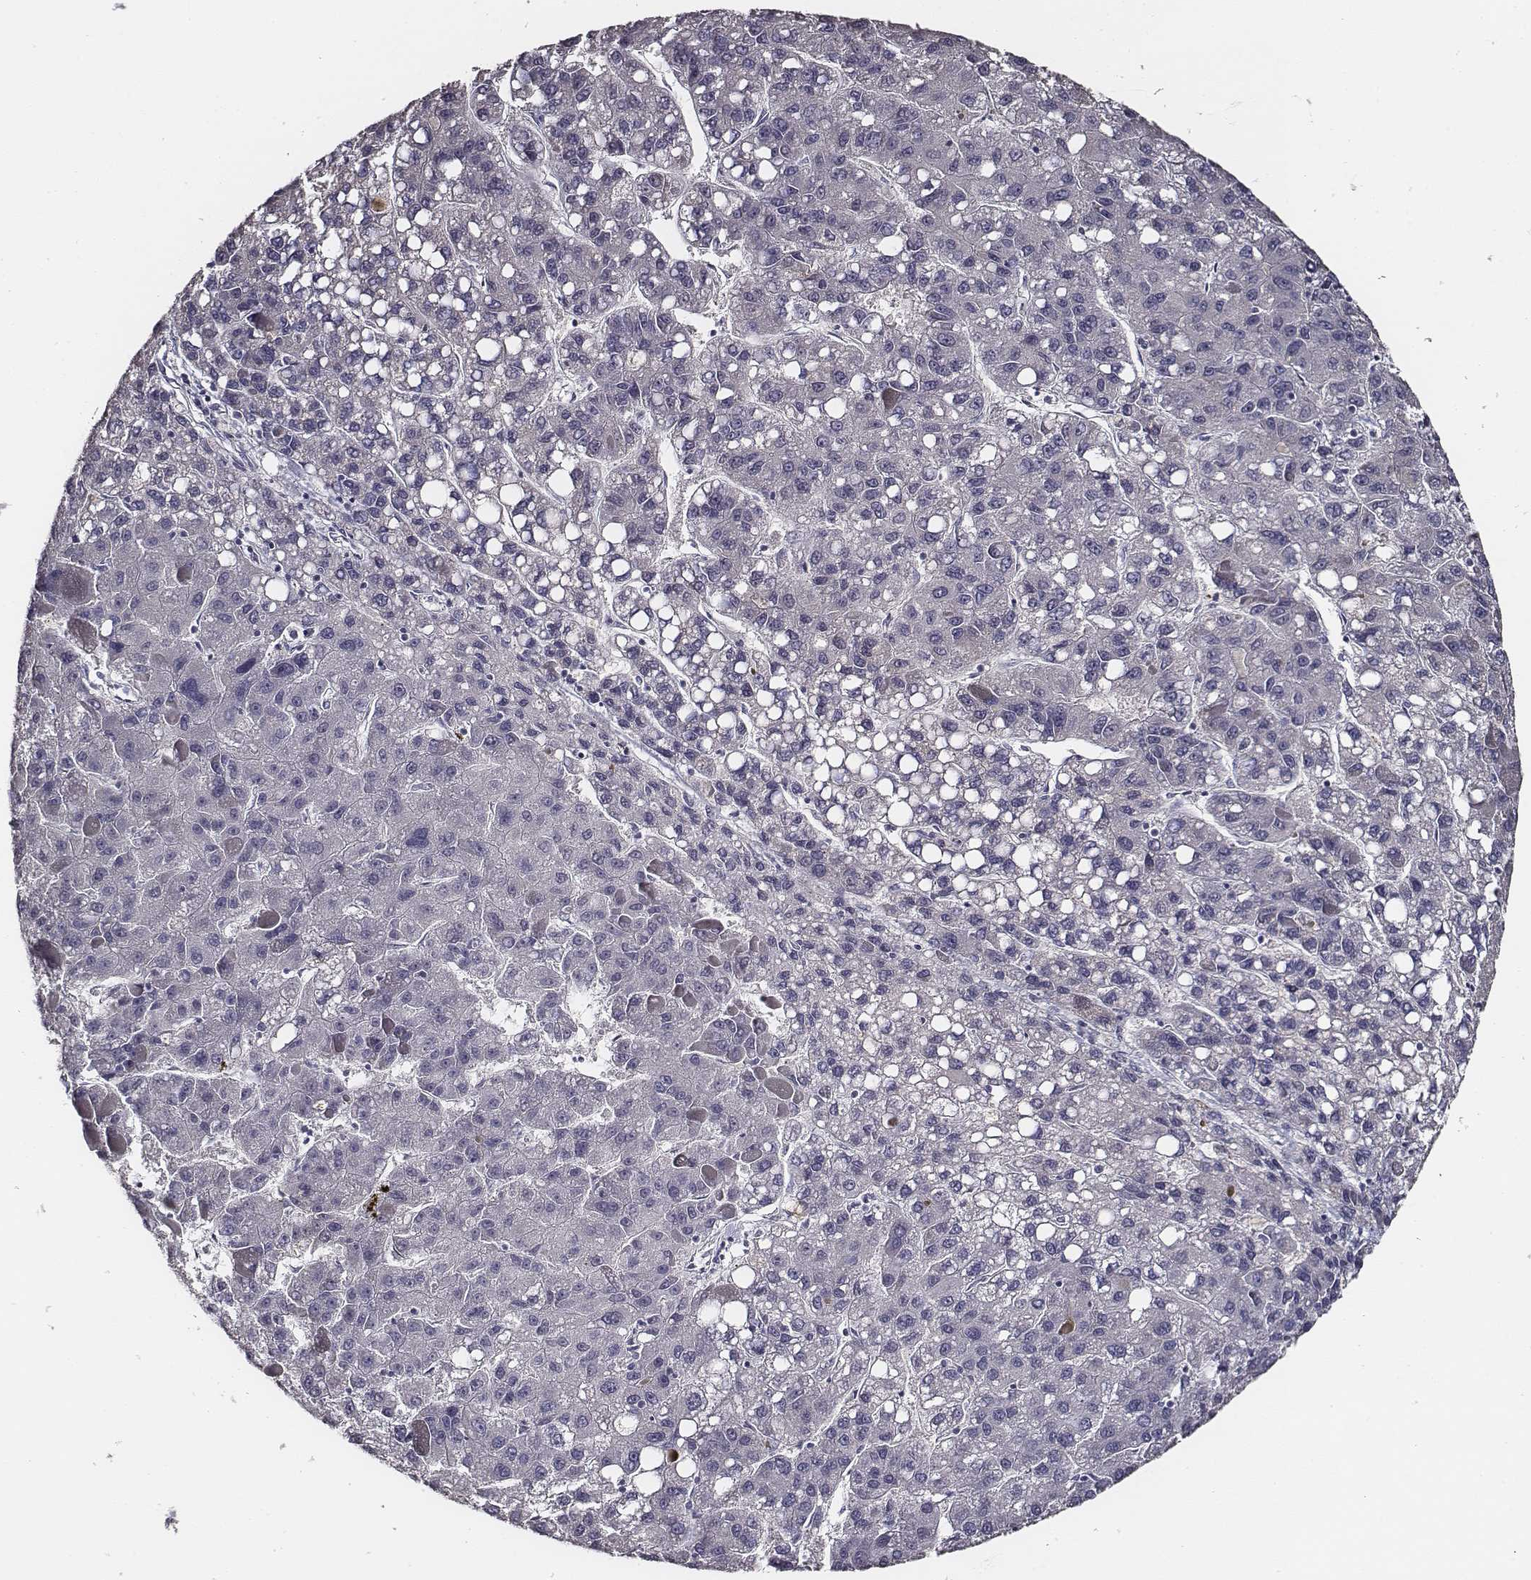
{"staining": {"intensity": "negative", "quantity": "none", "location": "none"}, "tissue": "liver cancer", "cell_type": "Tumor cells", "image_type": "cancer", "snomed": [{"axis": "morphology", "description": "Carcinoma, Hepatocellular, NOS"}, {"axis": "topography", "description": "Liver"}], "caption": "This is a image of immunohistochemistry (IHC) staining of hepatocellular carcinoma (liver), which shows no expression in tumor cells.", "gene": "AADAT", "patient": {"sex": "female", "age": 82}}